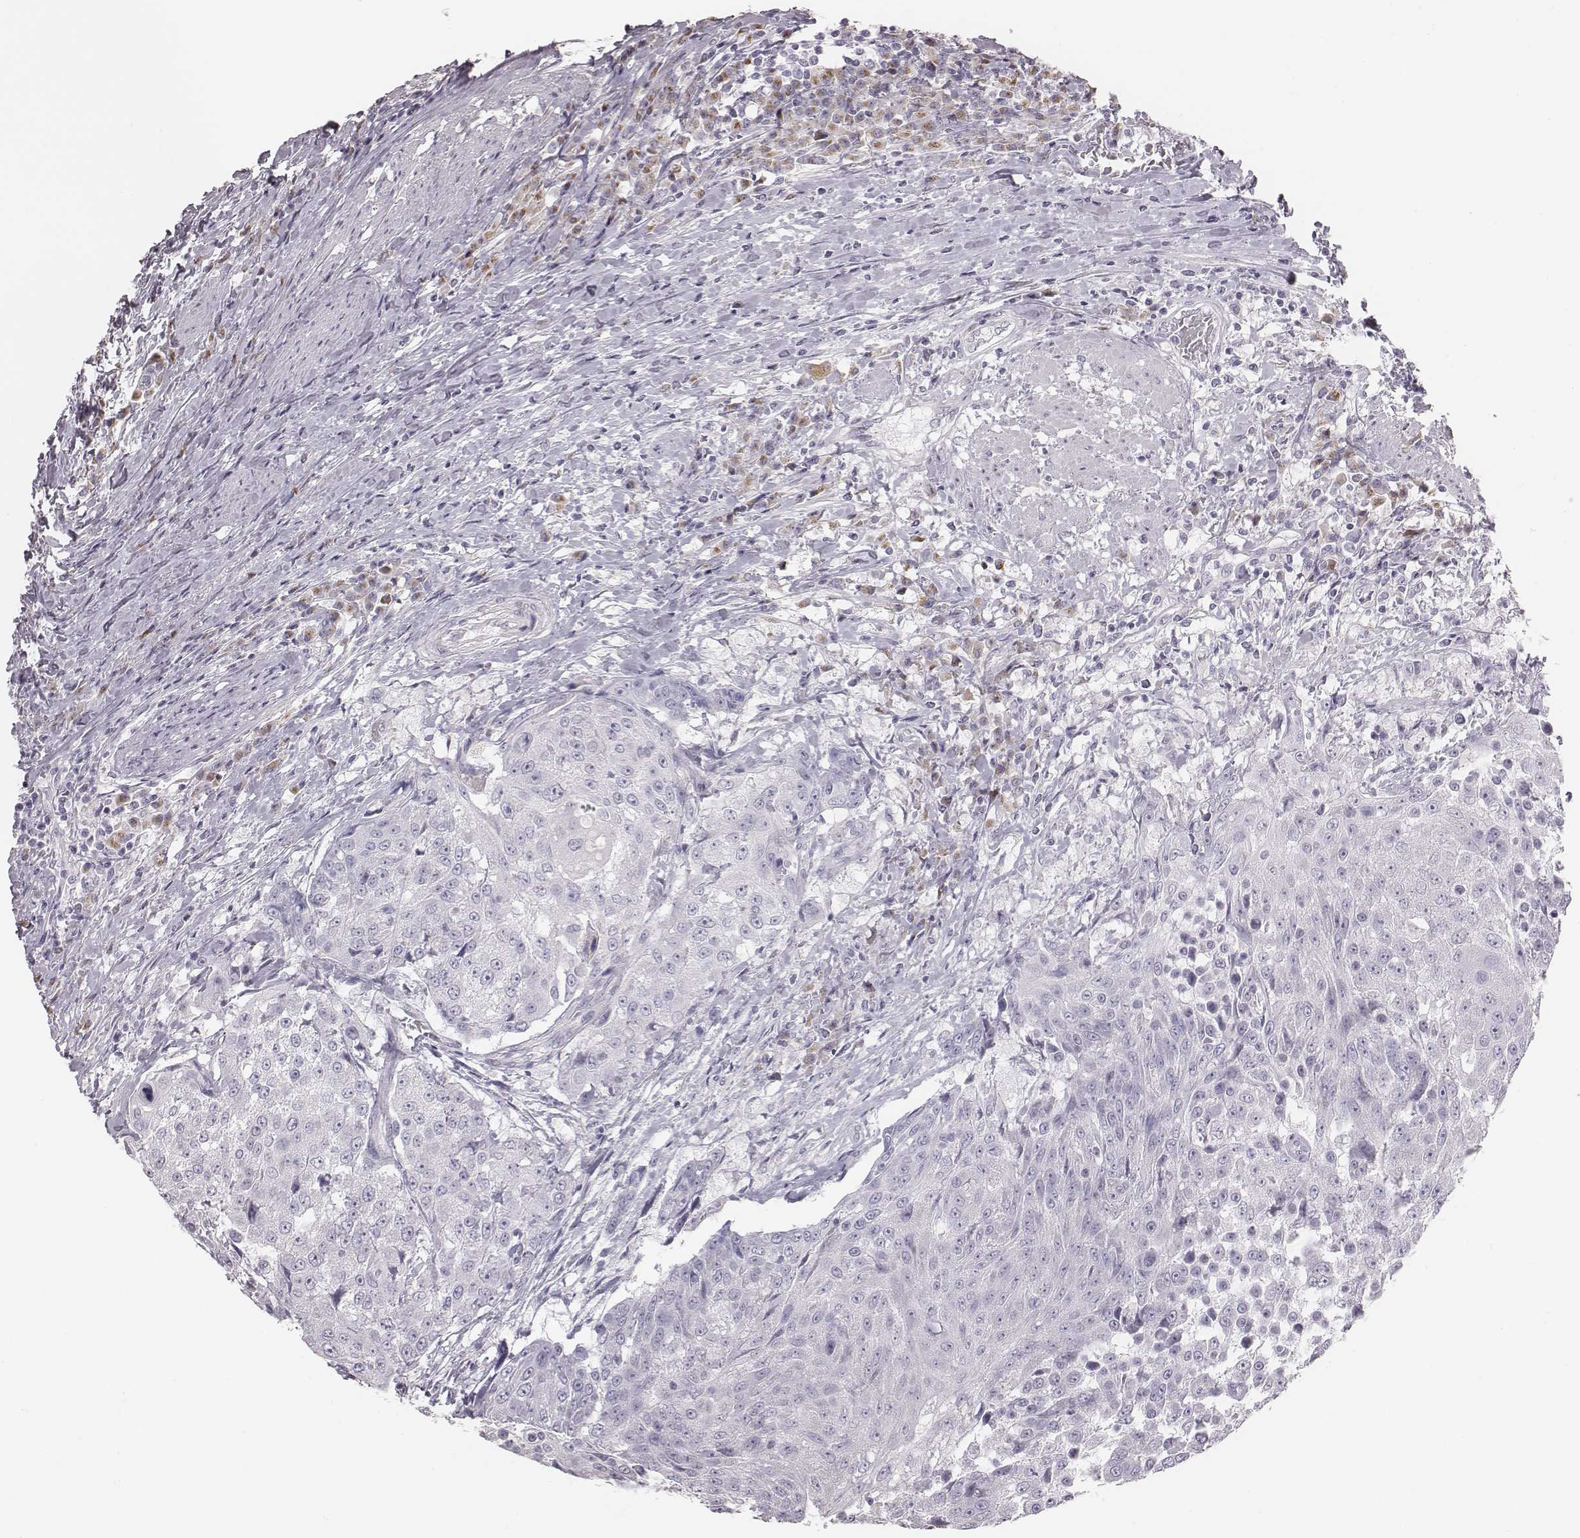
{"staining": {"intensity": "negative", "quantity": "none", "location": "none"}, "tissue": "urothelial cancer", "cell_type": "Tumor cells", "image_type": "cancer", "snomed": [{"axis": "morphology", "description": "Urothelial carcinoma, High grade"}, {"axis": "topography", "description": "Urinary bladder"}], "caption": "There is no significant positivity in tumor cells of urothelial cancer.", "gene": "C6orf58", "patient": {"sex": "female", "age": 63}}